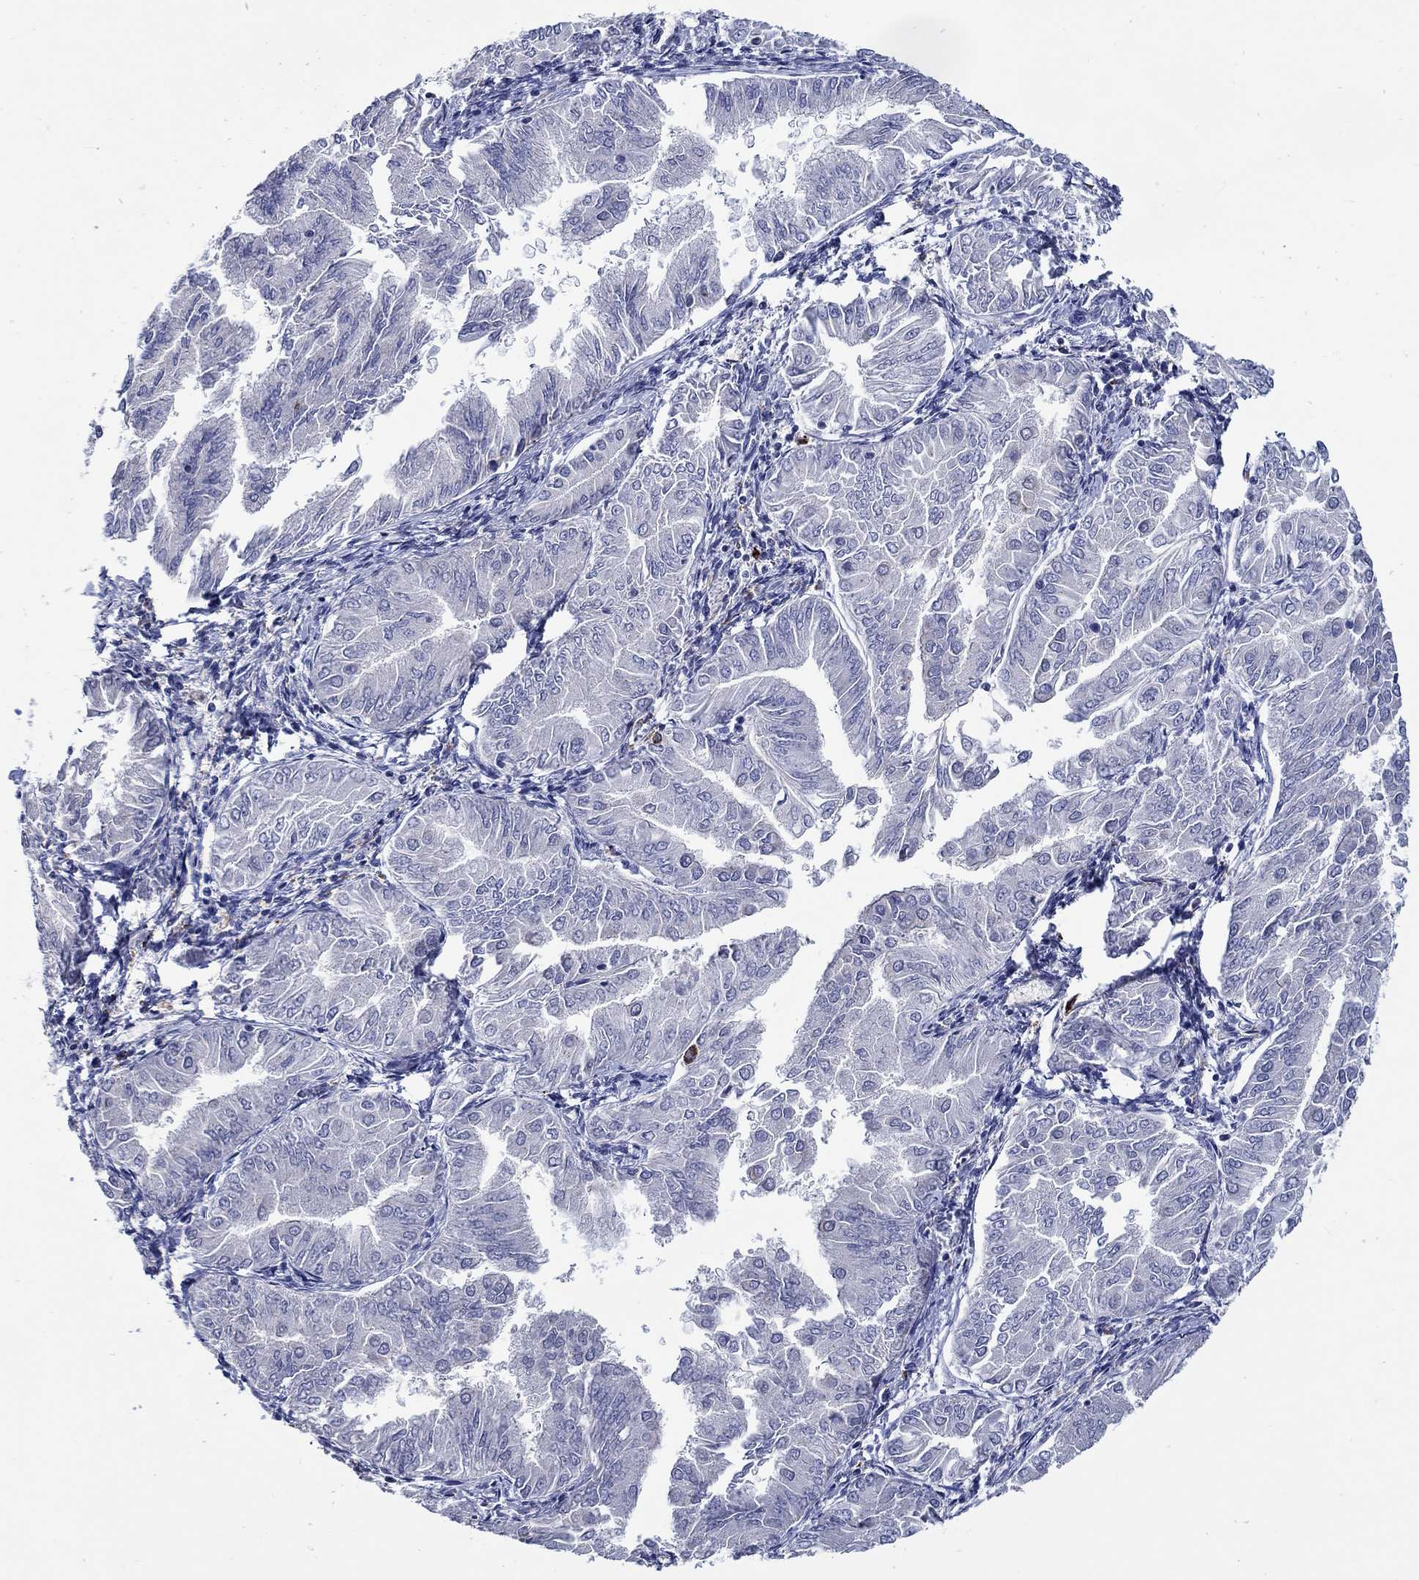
{"staining": {"intensity": "negative", "quantity": "none", "location": "none"}, "tissue": "endometrial cancer", "cell_type": "Tumor cells", "image_type": "cancer", "snomed": [{"axis": "morphology", "description": "Adenocarcinoma, NOS"}, {"axis": "topography", "description": "Endometrium"}], "caption": "This image is of adenocarcinoma (endometrial) stained with immunohistochemistry to label a protein in brown with the nuclei are counter-stained blue. There is no staining in tumor cells.", "gene": "GATA2", "patient": {"sex": "female", "age": 53}}